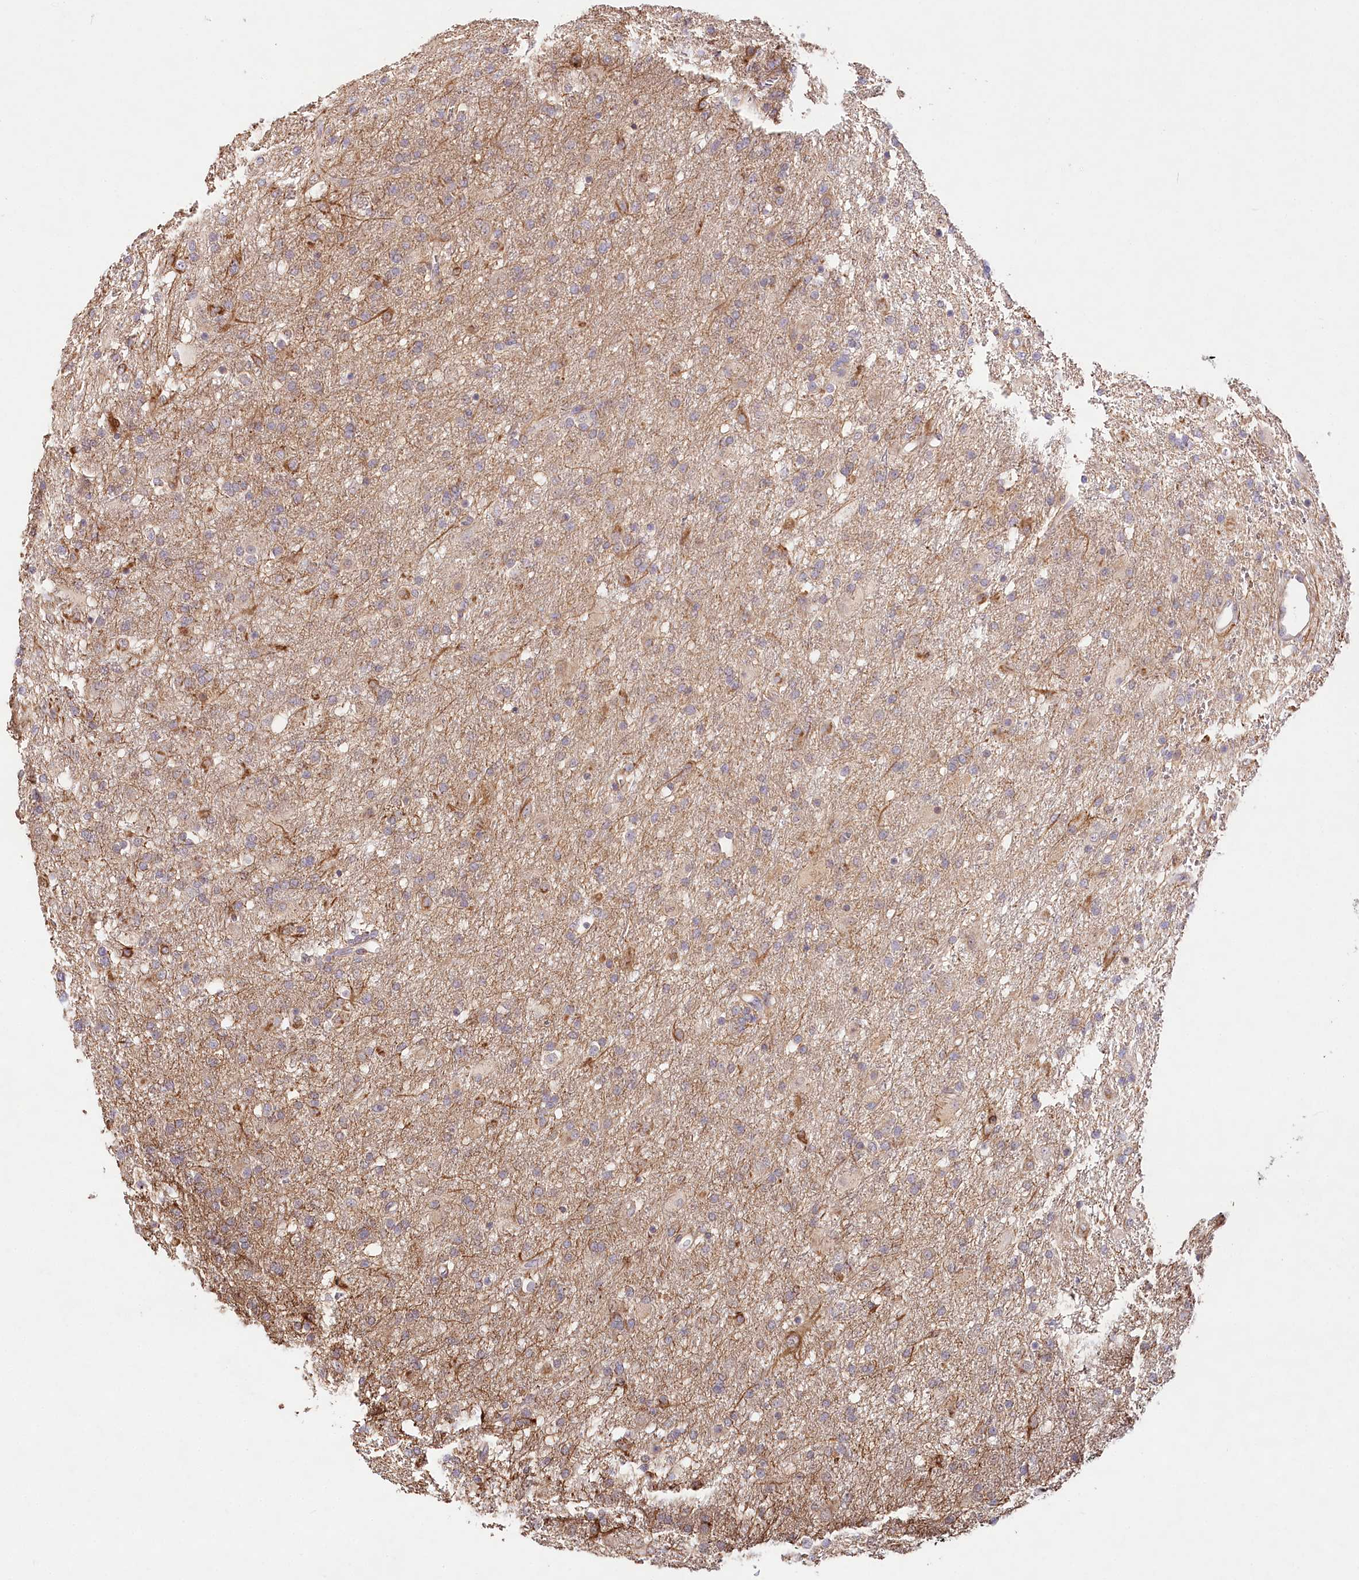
{"staining": {"intensity": "weak", "quantity": "25%-75%", "location": "cytoplasmic/membranous"}, "tissue": "glioma", "cell_type": "Tumor cells", "image_type": "cancer", "snomed": [{"axis": "morphology", "description": "Glioma, malignant, Low grade"}, {"axis": "topography", "description": "Brain"}], "caption": "Glioma stained with DAB (3,3'-diaminobenzidine) immunohistochemistry reveals low levels of weak cytoplasmic/membranous positivity in about 25%-75% of tumor cells.", "gene": "DMXL1", "patient": {"sex": "male", "age": 65}}